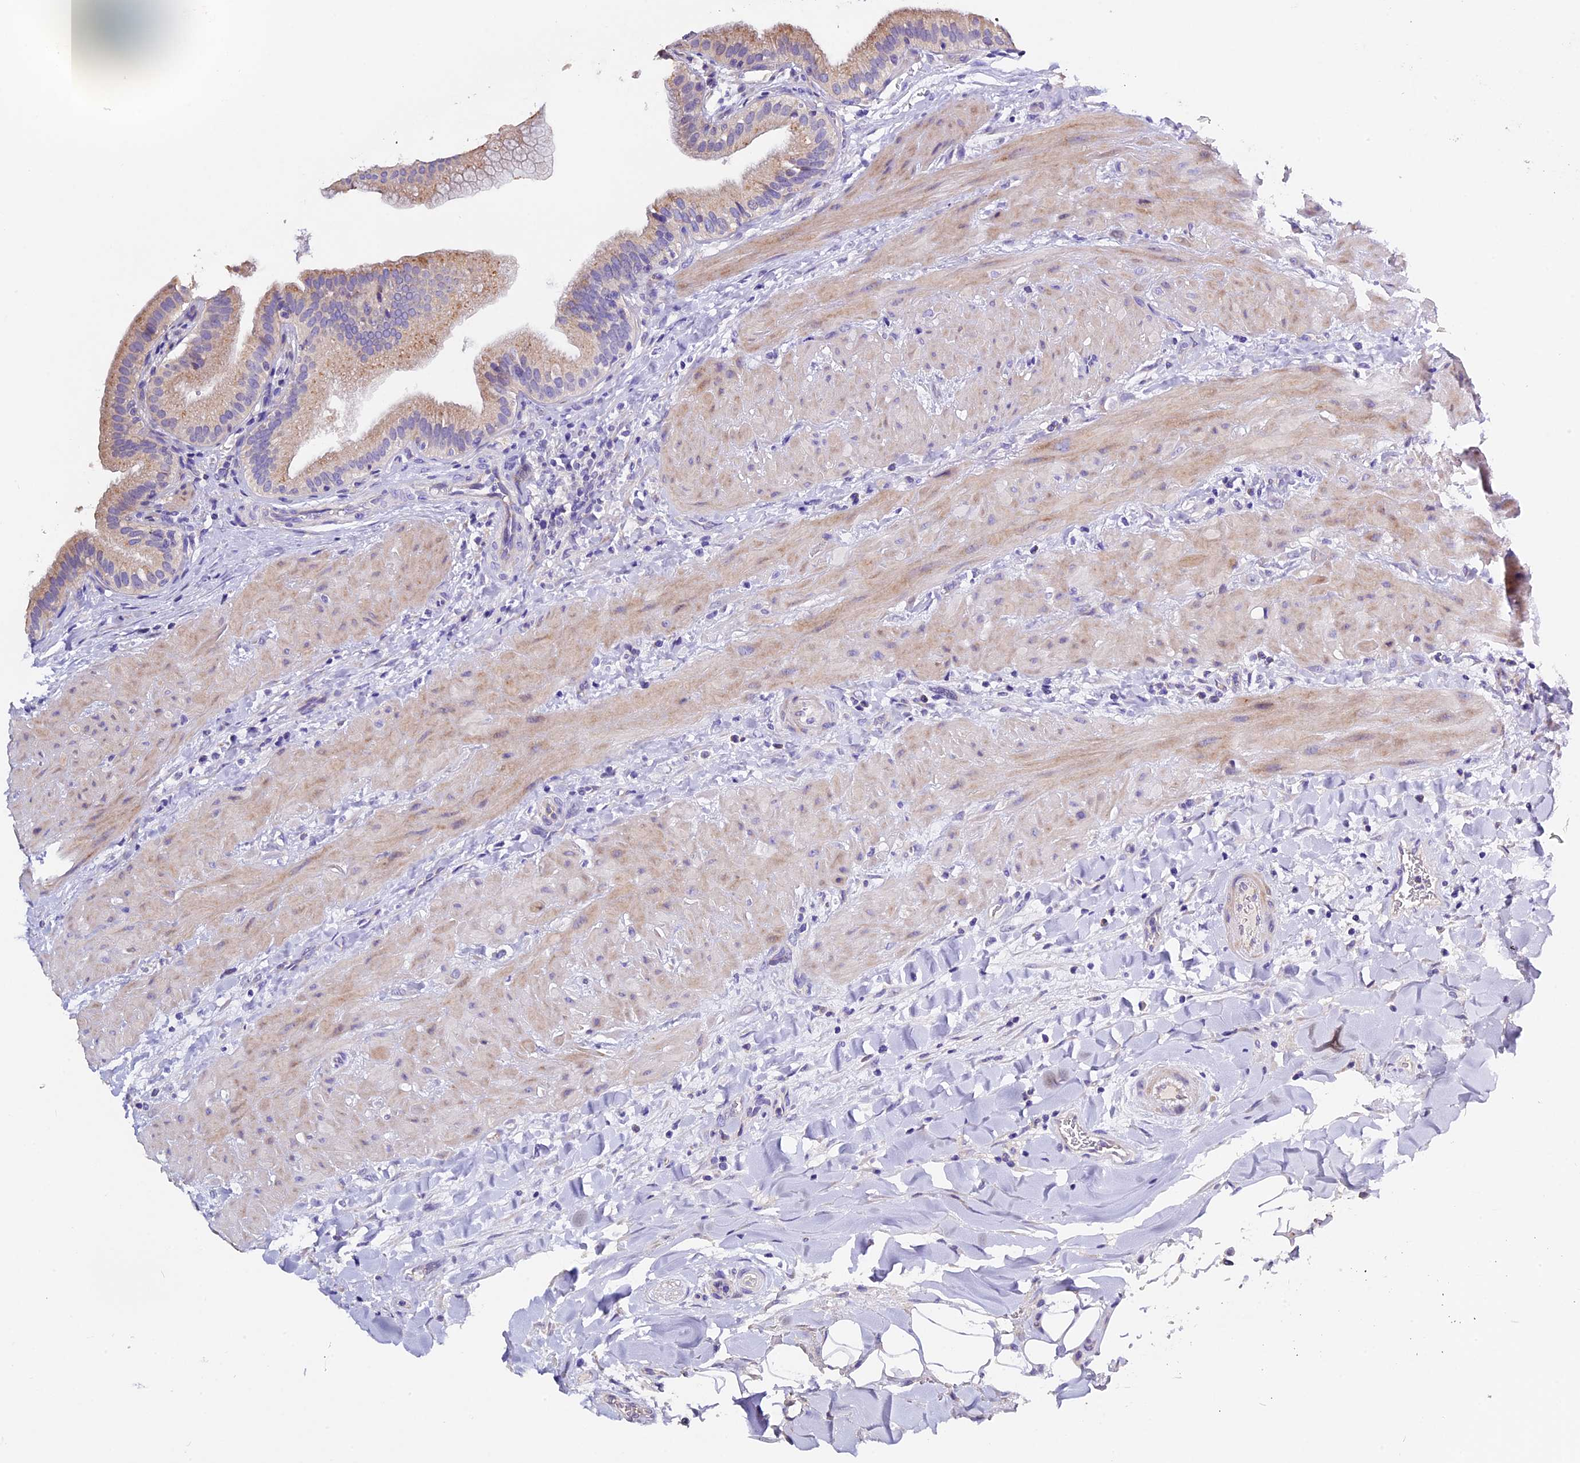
{"staining": {"intensity": "moderate", "quantity": ">75%", "location": "cytoplasmic/membranous"}, "tissue": "gallbladder", "cell_type": "Glandular cells", "image_type": "normal", "snomed": [{"axis": "morphology", "description": "Normal tissue, NOS"}, {"axis": "topography", "description": "Gallbladder"}], "caption": "The immunohistochemical stain highlights moderate cytoplasmic/membranous staining in glandular cells of benign gallbladder.", "gene": "FBXW9", "patient": {"sex": "male", "age": 24}}